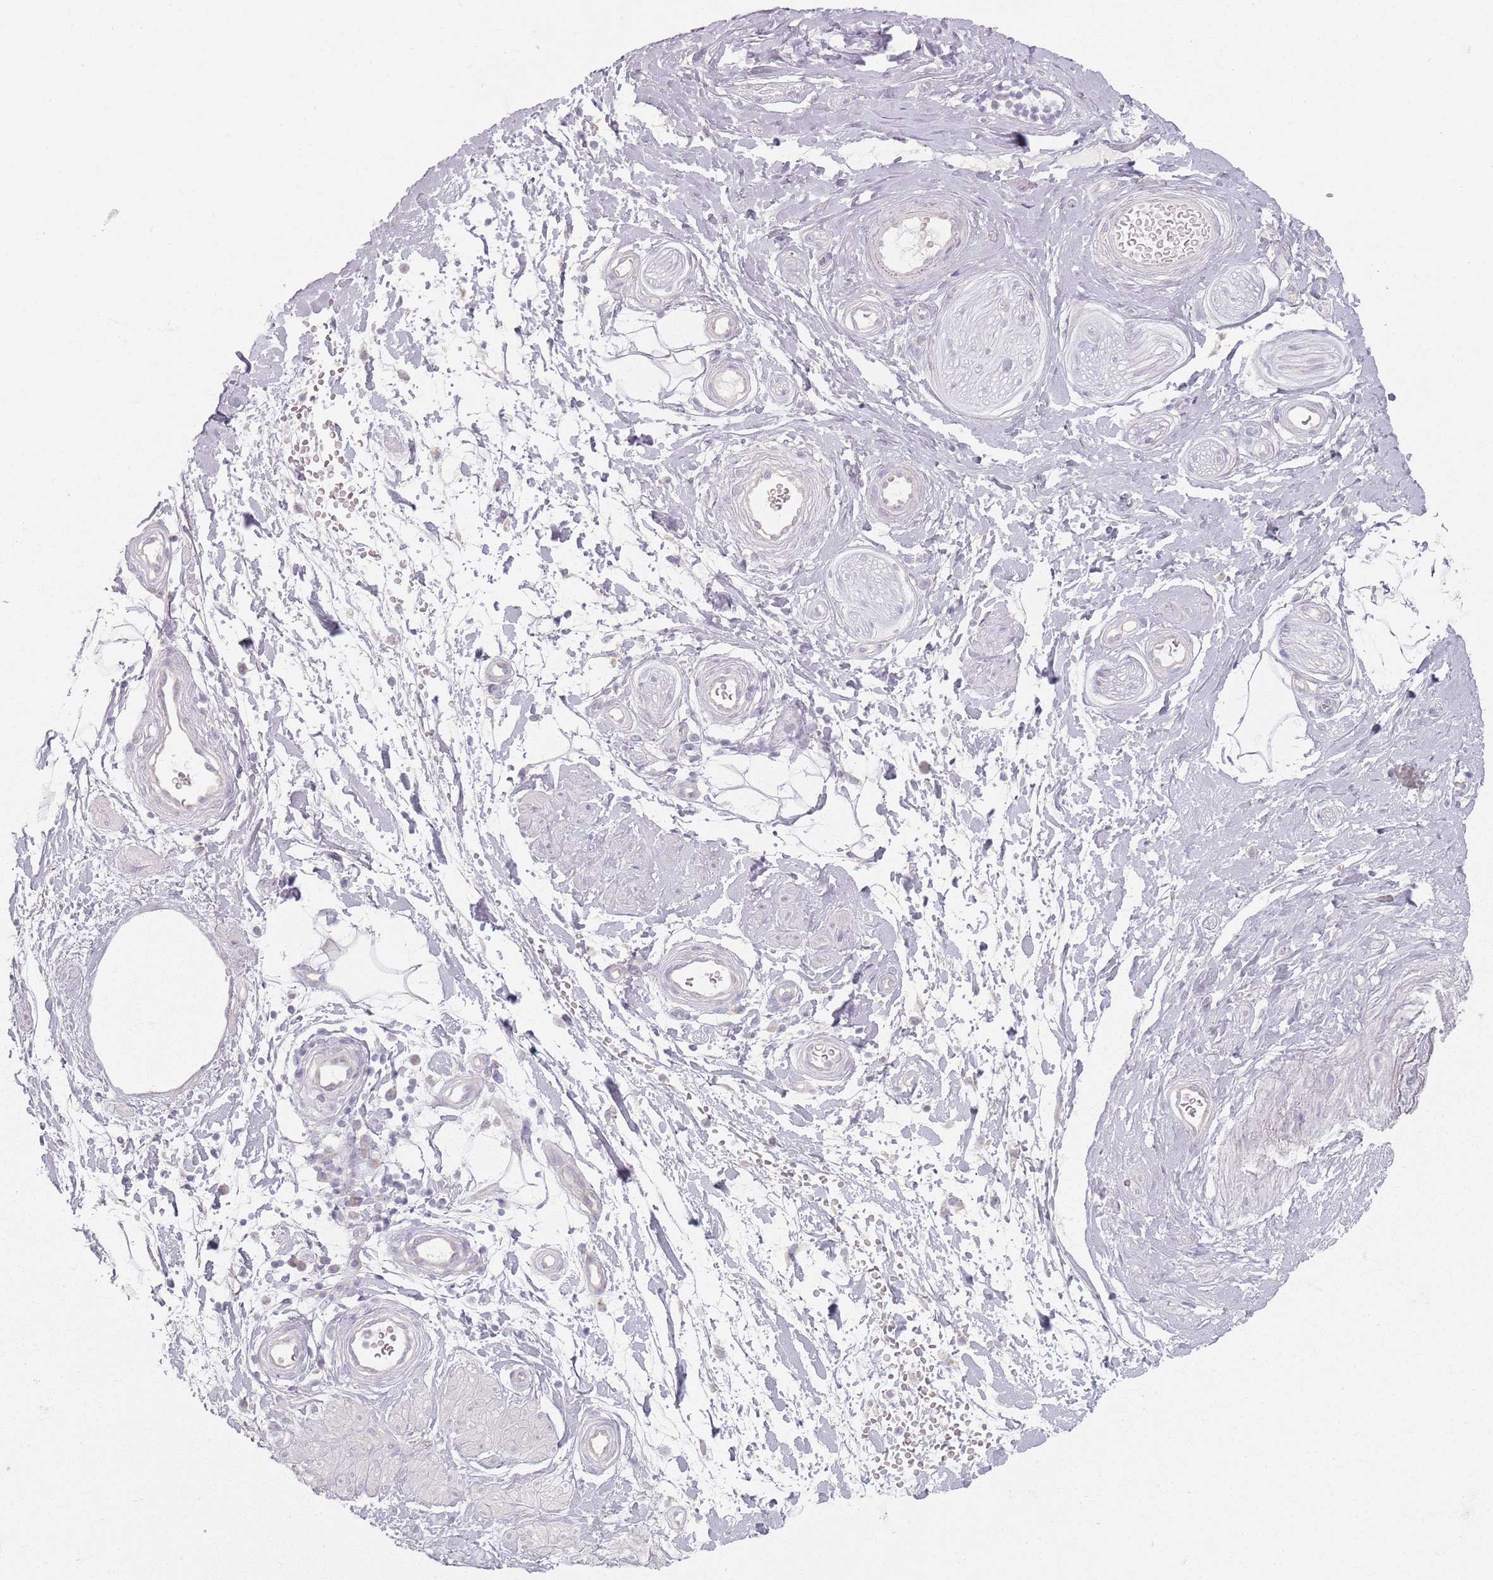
{"staining": {"intensity": "negative", "quantity": "none", "location": "none"}, "tissue": "adipose tissue", "cell_type": "Adipocytes", "image_type": "normal", "snomed": [{"axis": "morphology", "description": "Normal tissue, NOS"}, {"axis": "topography", "description": "Soft tissue"}, {"axis": "topography", "description": "Vascular tissue"}], "caption": "Immunohistochemistry (IHC) image of unremarkable adipose tissue stained for a protein (brown), which displays no expression in adipocytes. (Brightfield microscopy of DAB immunohistochemistry (IHC) at high magnification).", "gene": "PKD2L2", "patient": {"sex": "male", "age": 41}}